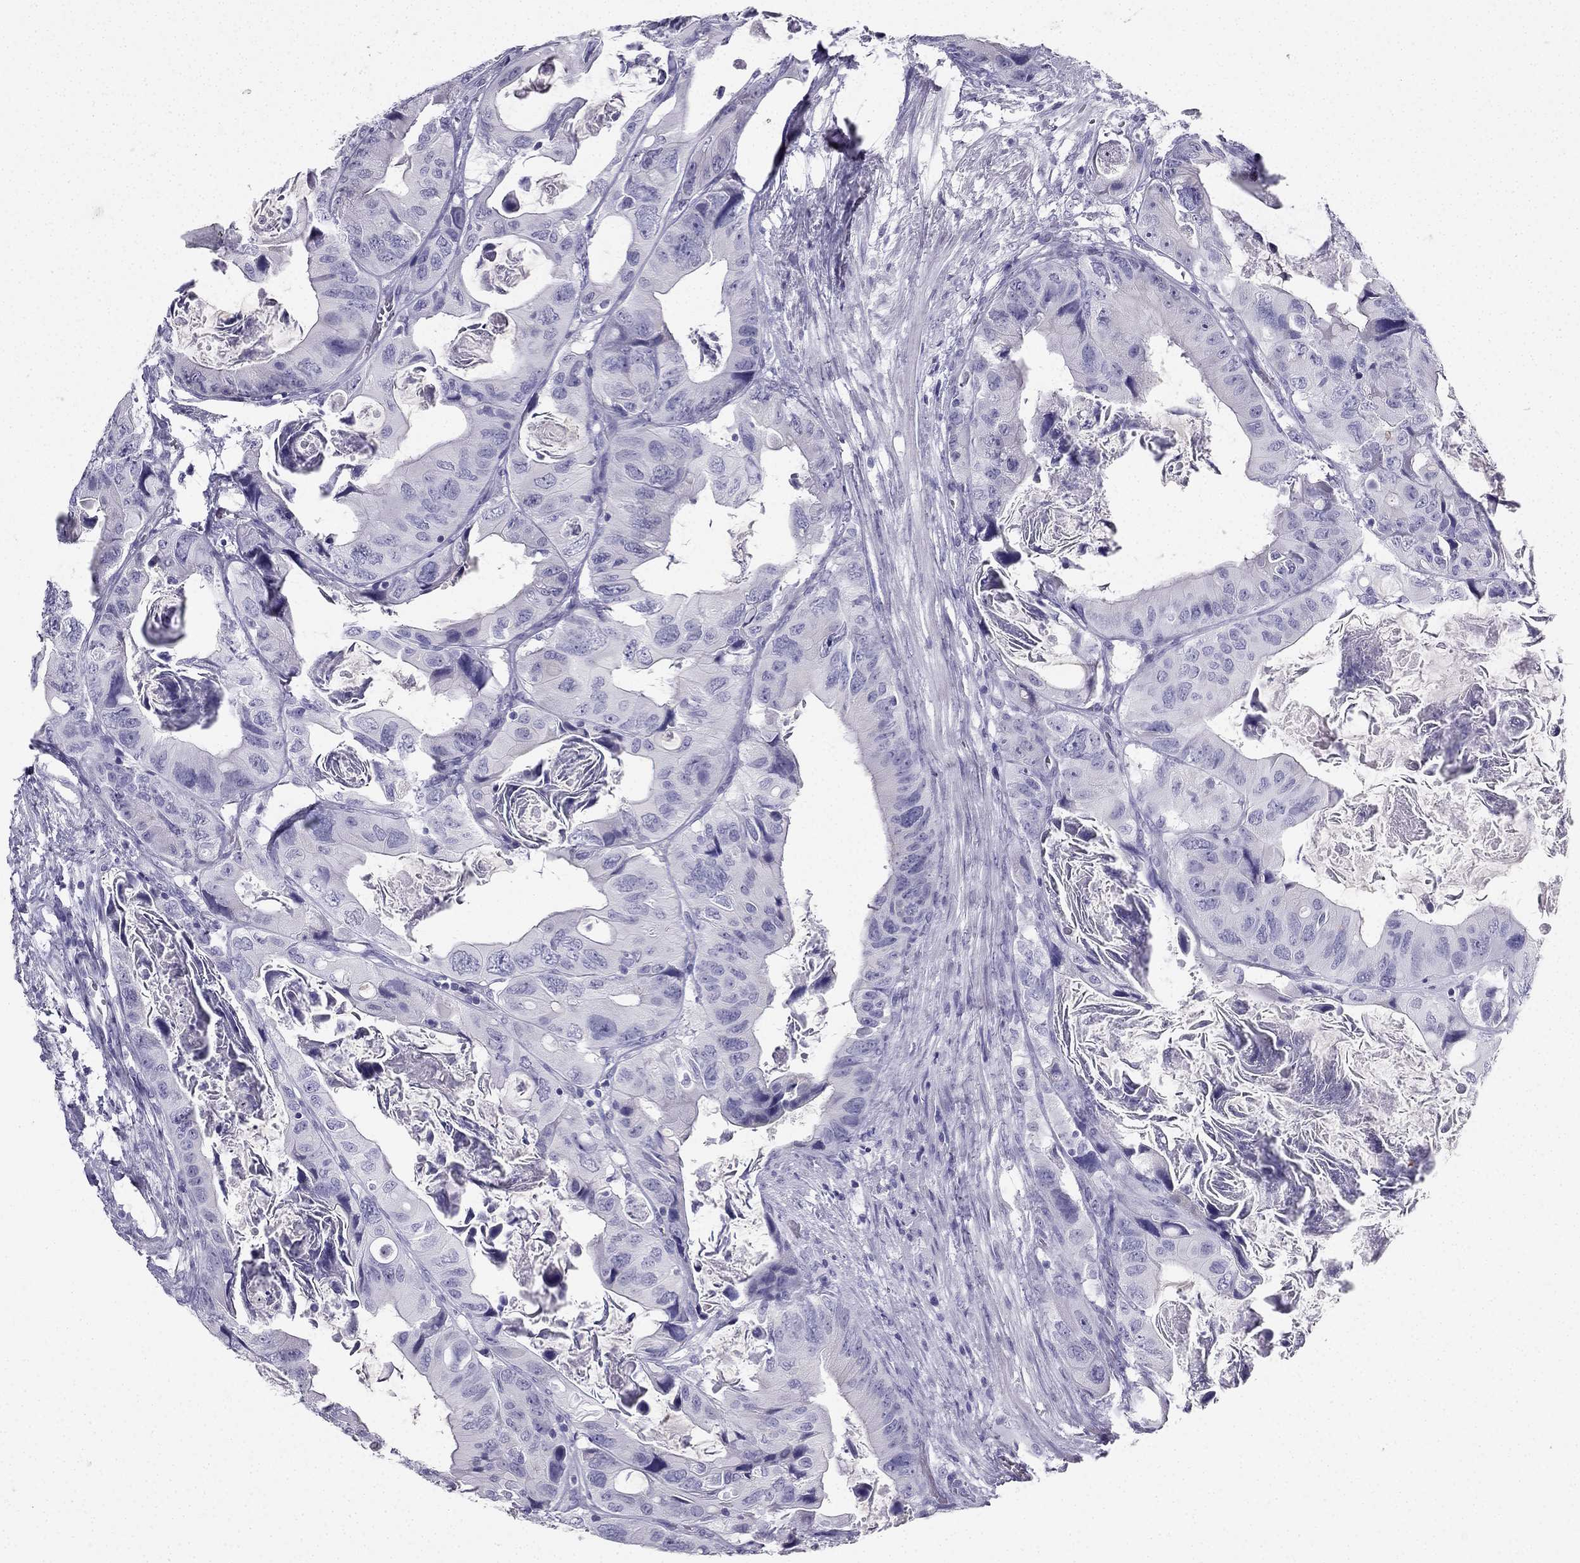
{"staining": {"intensity": "negative", "quantity": "none", "location": "none"}, "tissue": "colorectal cancer", "cell_type": "Tumor cells", "image_type": "cancer", "snomed": [{"axis": "morphology", "description": "Adenocarcinoma, NOS"}, {"axis": "topography", "description": "Rectum"}], "caption": "Tumor cells are negative for brown protein staining in colorectal adenocarcinoma.", "gene": "TFF3", "patient": {"sex": "male", "age": 64}}